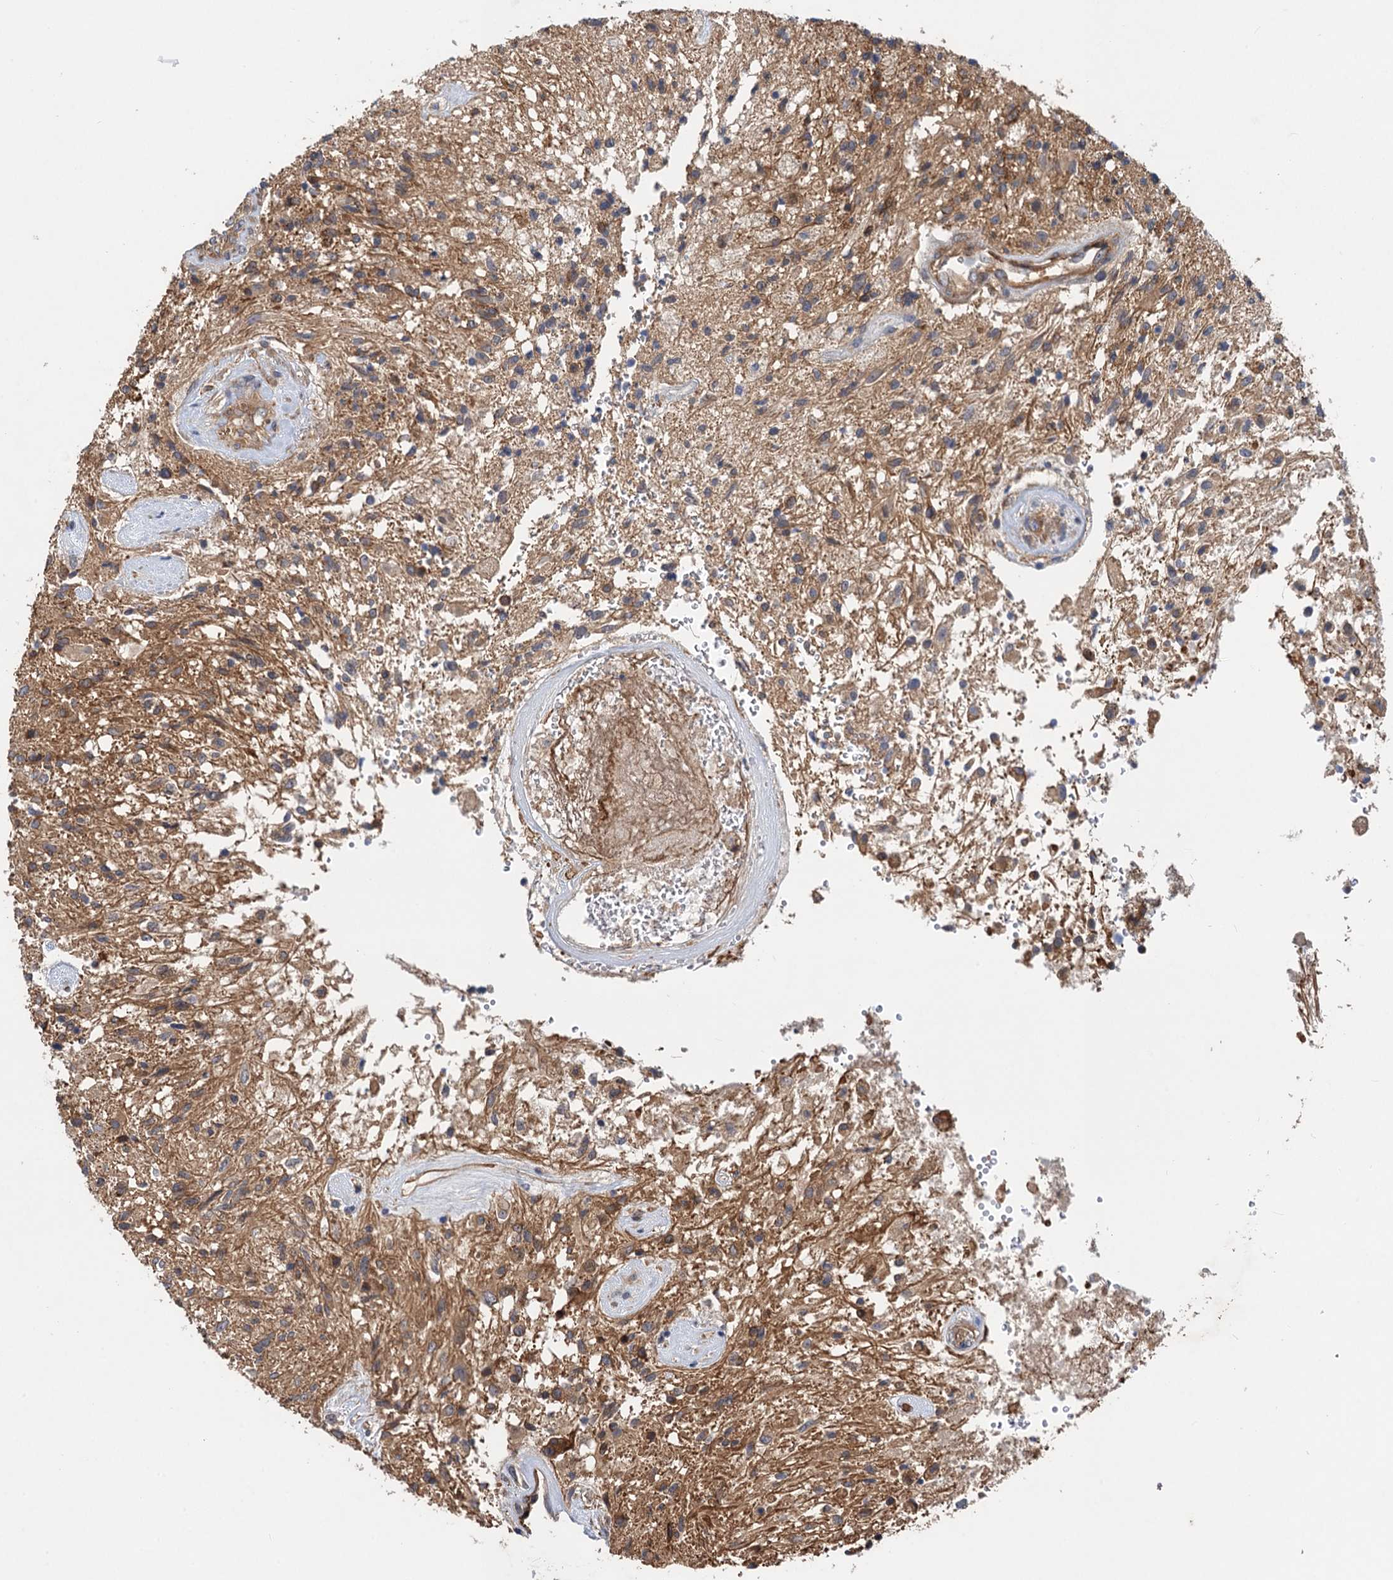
{"staining": {"intensity": "moderate", "quantity": "25%-75%", "location": "cytoplasmic/membranous"}, "tissue": "glioma", "cell_type": "Tumor cells", "image_type": "cancer", "snomed": [{"axis": "morphology", "description": "Glioma, malignant, High grade"}, {"axis": "topography", "description": "Brain"}], "caption": "High-grade glioma (malignant) was stained to show a protein in brown. There is medium levels of moderate cytoplasmic/membranous positivity in about 25%-75% of tumor cells.", "gene": "PJA2", "patient": {"sex": "male", "age": 56}}